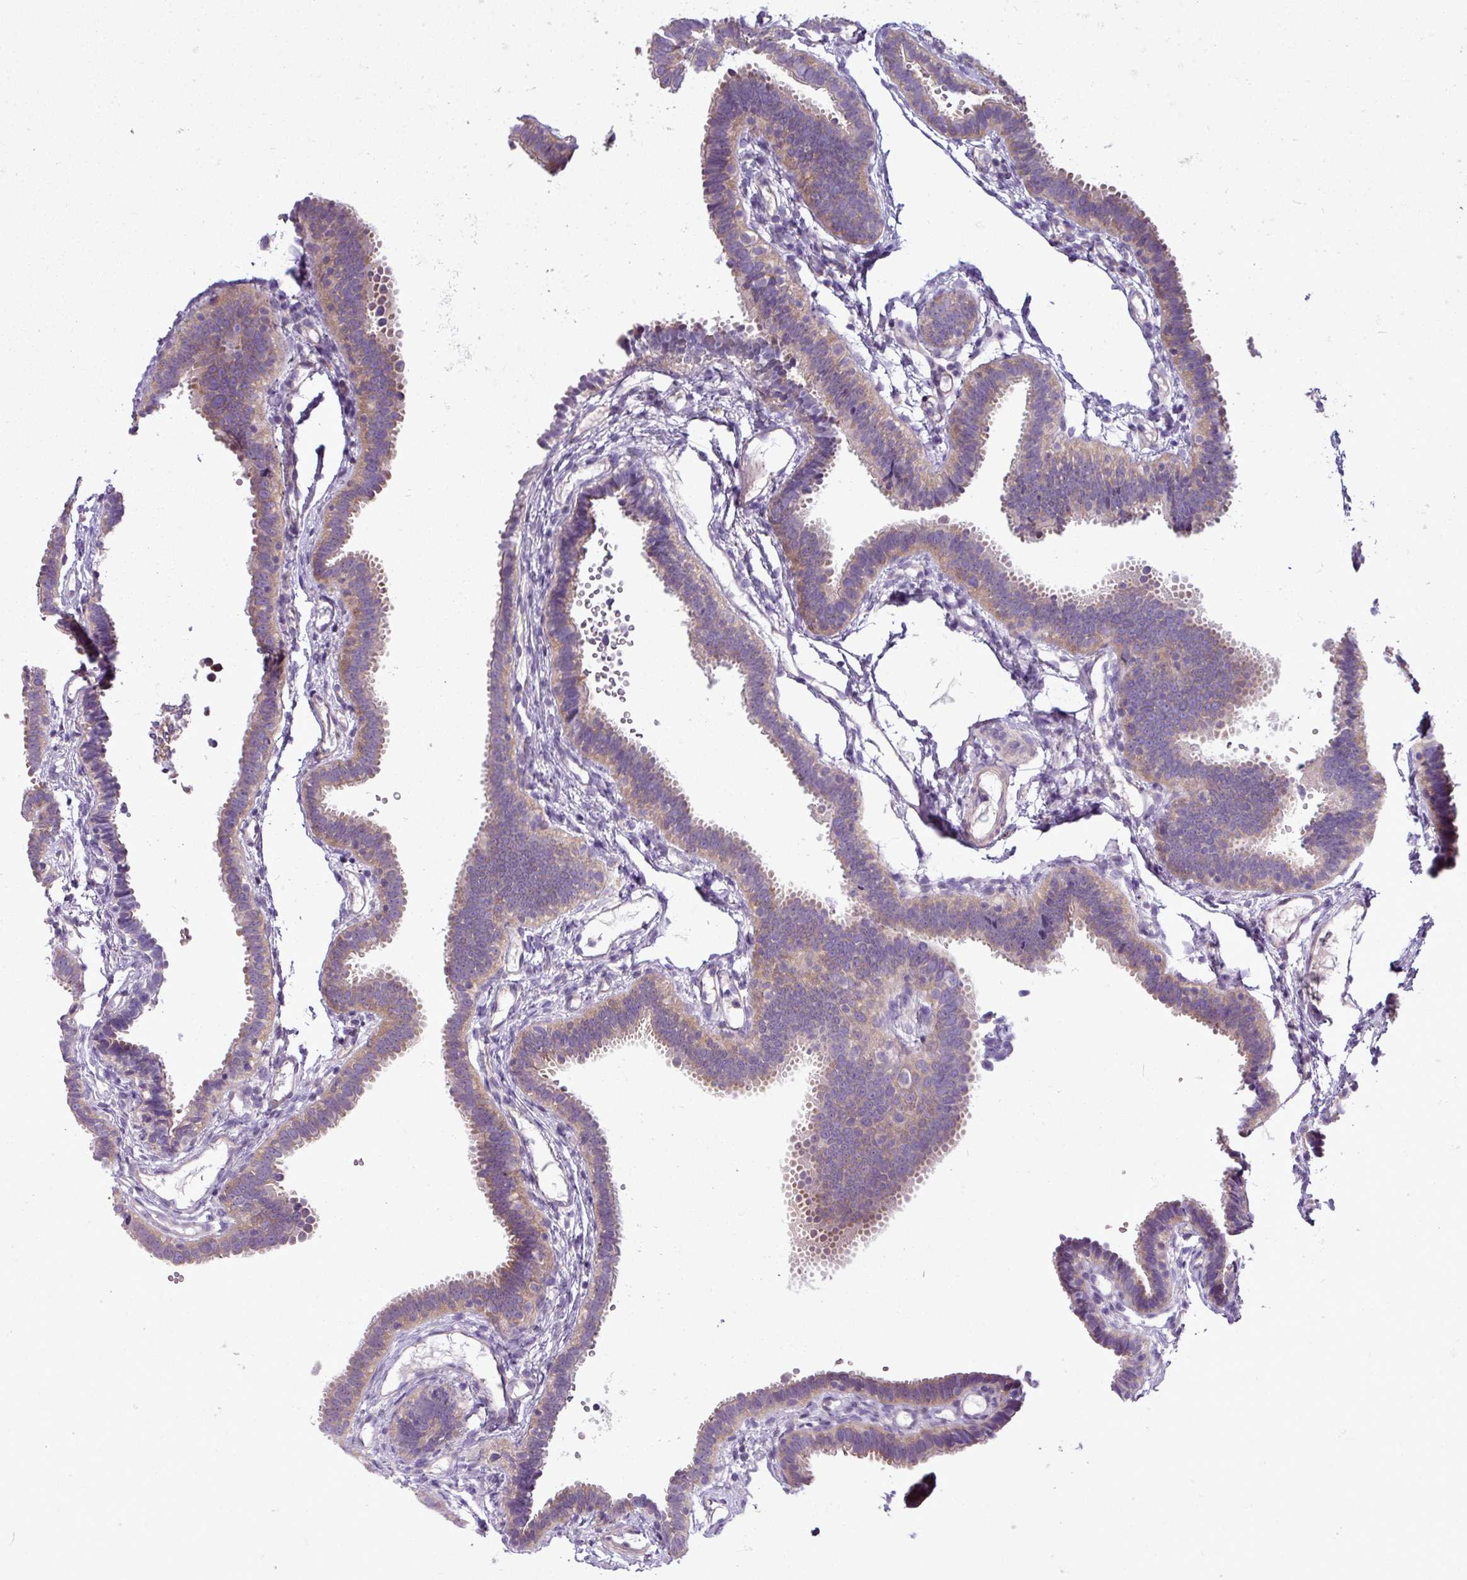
{"staining": {"intensity": "weak", "quantity": "25%-75%", "location": "cytoplasmic/membranous"}, "tissue": "fallopian tube", "cell_type": "Glandular cells", "image_type": "normal", "snomed": [{"axis": "morphology", "description": "Normal tissue, NOS"}, {"axis": "topography", "description": "Fallopian tube"}], "caption": "Glandular cells exhibit low levels of weak cytoplasmic/membranous staining in about 25%-75% of cells in normal fallopian tube. (IHC, brightfield microscopy, high magnification).", "gene": "AGAP4", "patient": {"sex": "female", "age": 37}}